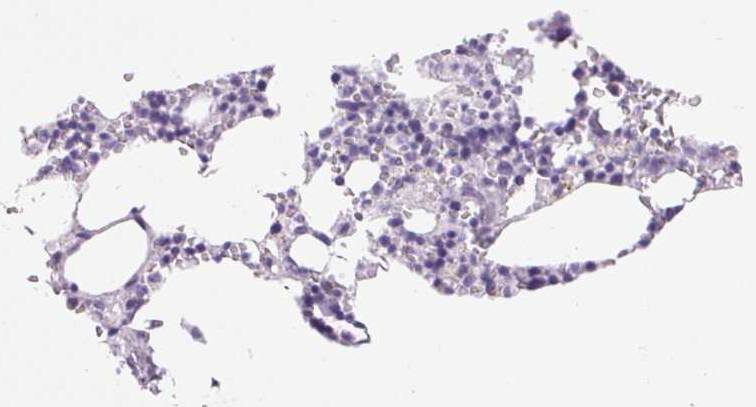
{"staining": {"intensity": "negative", "quantity": "none", "location": "none"}, "tissue": "bone marrow", "cell_type": "Hematopoietic cells", "image_type": "normal", "snomed": [{"axis": "morphology", "description": "Normal tissue, NOS"}, {"axis": "topography", "description": "Bone marrow"}], "caption": "Immunohistochemistry histopathology image of benign bone marrow stained for a protein (brown), which demonstrates no expression in hematopoietic cells. Nuclei are stained in blue.", "gene": "ASGR2", "patient": {"sex": "male", "age": 54}}